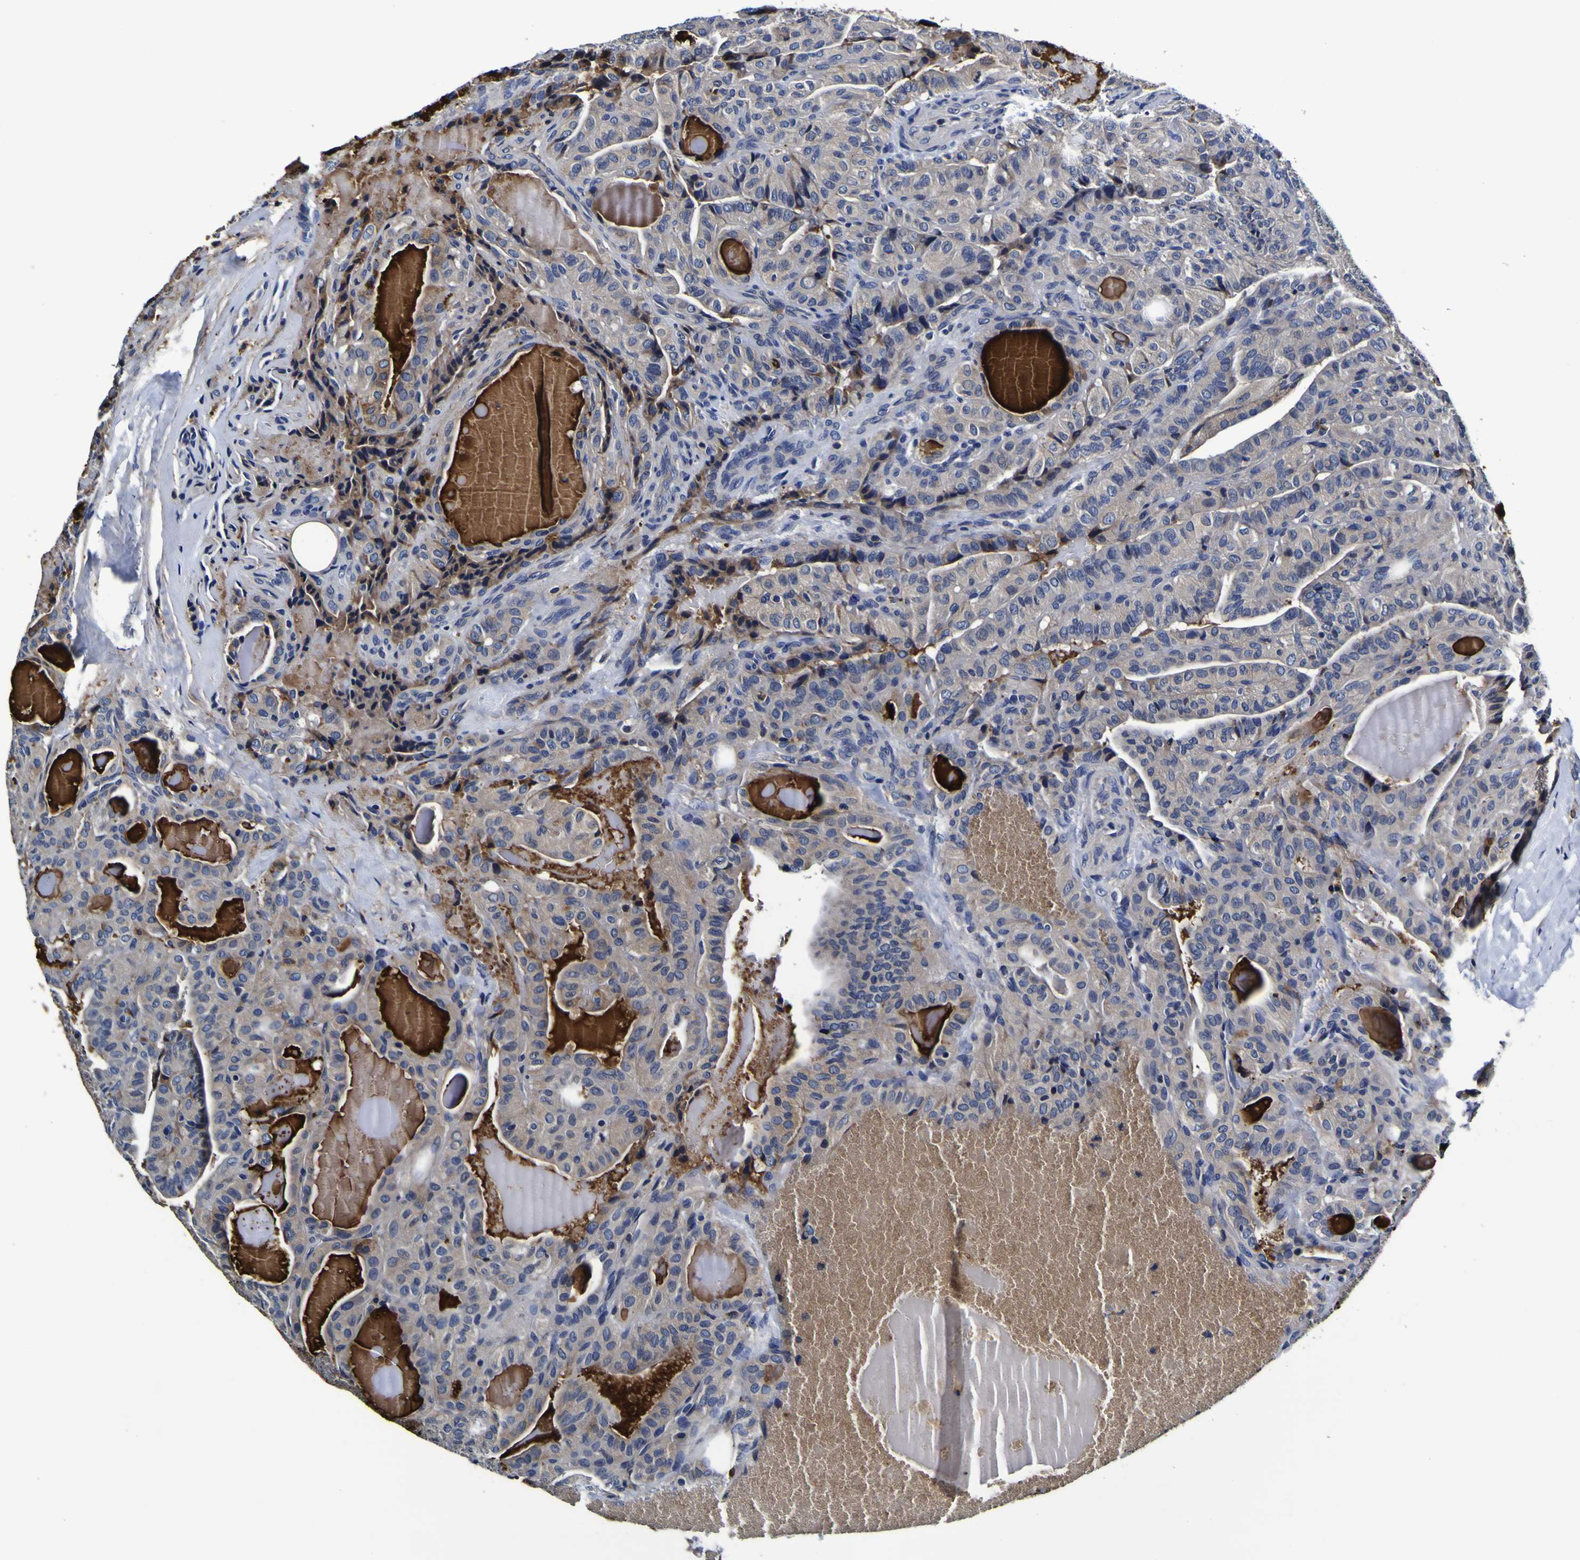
{"staining": {"intensity": "negative", "quantity": "none", "location": "none"}, "tissue": "thyroid cancer", "cell_type": "Tumor cells", "image_type": "cancer", "snomed": [{"axis": "morphology", "description": "Papillary adenocarcinoma, NOS"}, {"axis": "topography", "description": "Thyroid gland"}], "caption": "Thyroid cancer (papillary adenocarcinoma) stained for a protein using IHC displays no staining tumor cells.", "gene": "PANK4", "patient": {"sex": "male", "age": 77}}